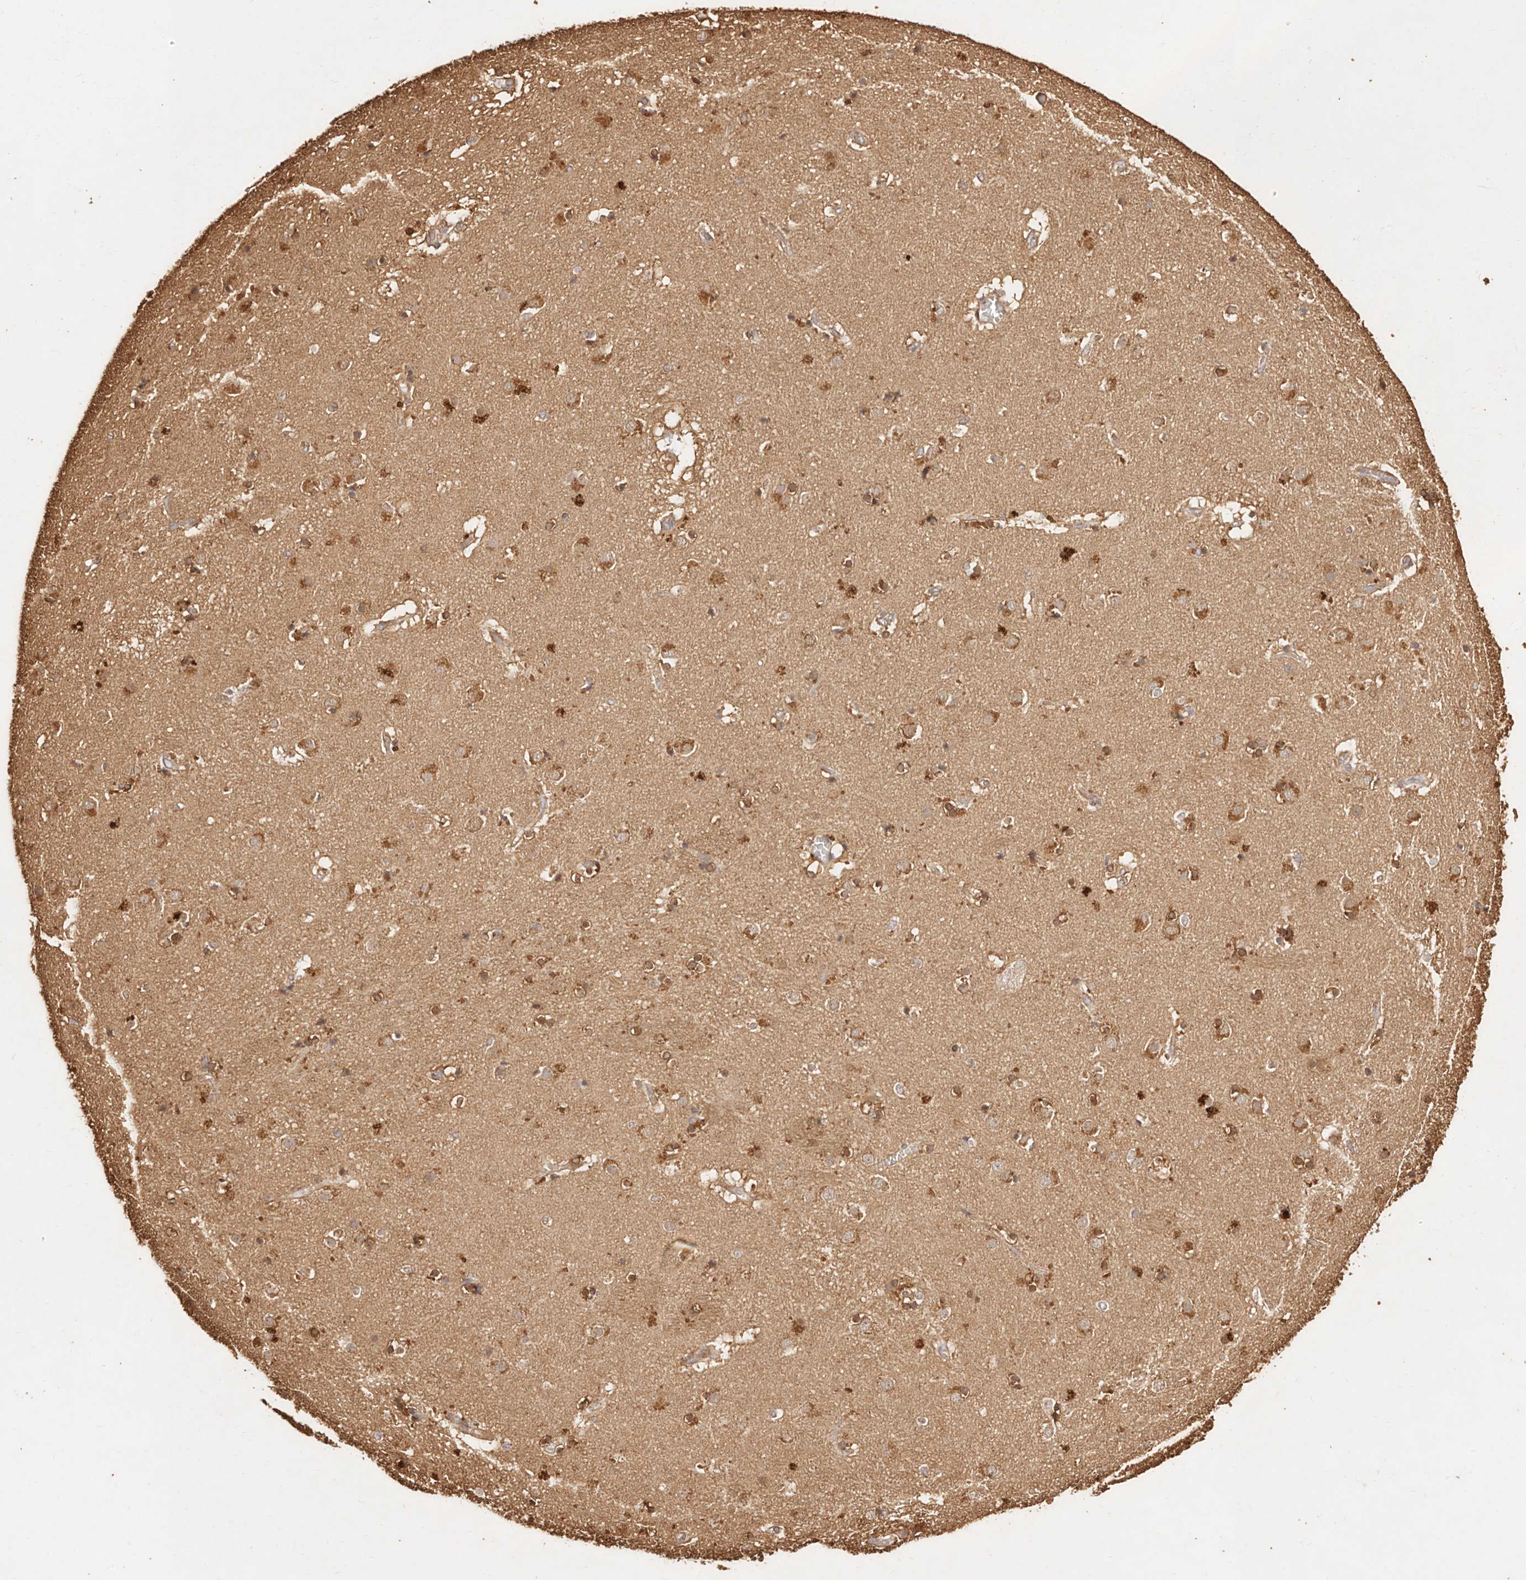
{"staining": {"intensity": "moderate", "quantity": "25%-75%", "location": "cytoplasmic/membranous"}, "tissue": "caudate", "cell_type": "Glial cells", "image_type": "normal", "snomed": [{"axis": "morphology", "description": "Normal tissue, NOS"}, {"axis": "topography", "description": "Lateral ventricle wall"}], "caption": "This is an image of IHC staining of benign caudate, which shows moderate staining in the cytoplasmic/membranous of glial cells.", "gene": "CCL14", "patient": {"sex": "male", "age": 70}}